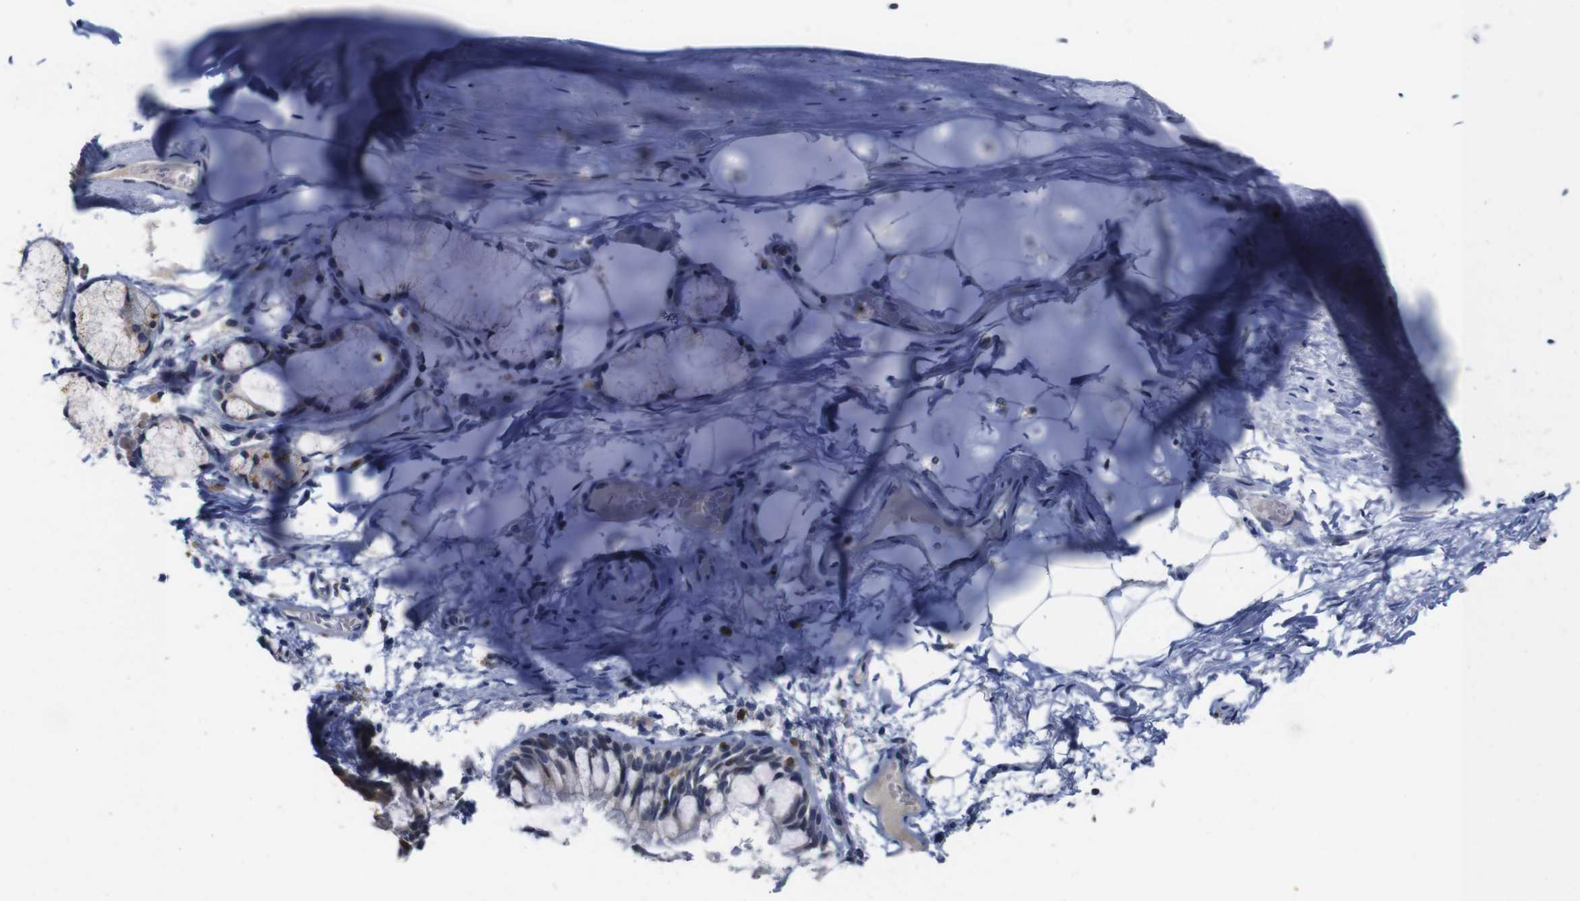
{"staining": {"intensity": "negative", "quantity": "none", "location": "none"}, "tissue": "adipose tissue", "cell_type": "Adipocytes", "image_type": "normal", "snomed": [{"axis": "morphology", "description": "Normal tissue, NOS"}, {"axis": "topography", "description": "Cartilage tissue"}, {"axis": "topography", "description": "Bronchus"}], "caption": "Normal adipose tissue was stained to show a protein in brown. There is no significant staining in adipocytes. (DAB (3,3'-diaminobenzidine) IHC, high magnification).", "gene": "FURIN", "patient": {"sex": "female", "age": 73}}